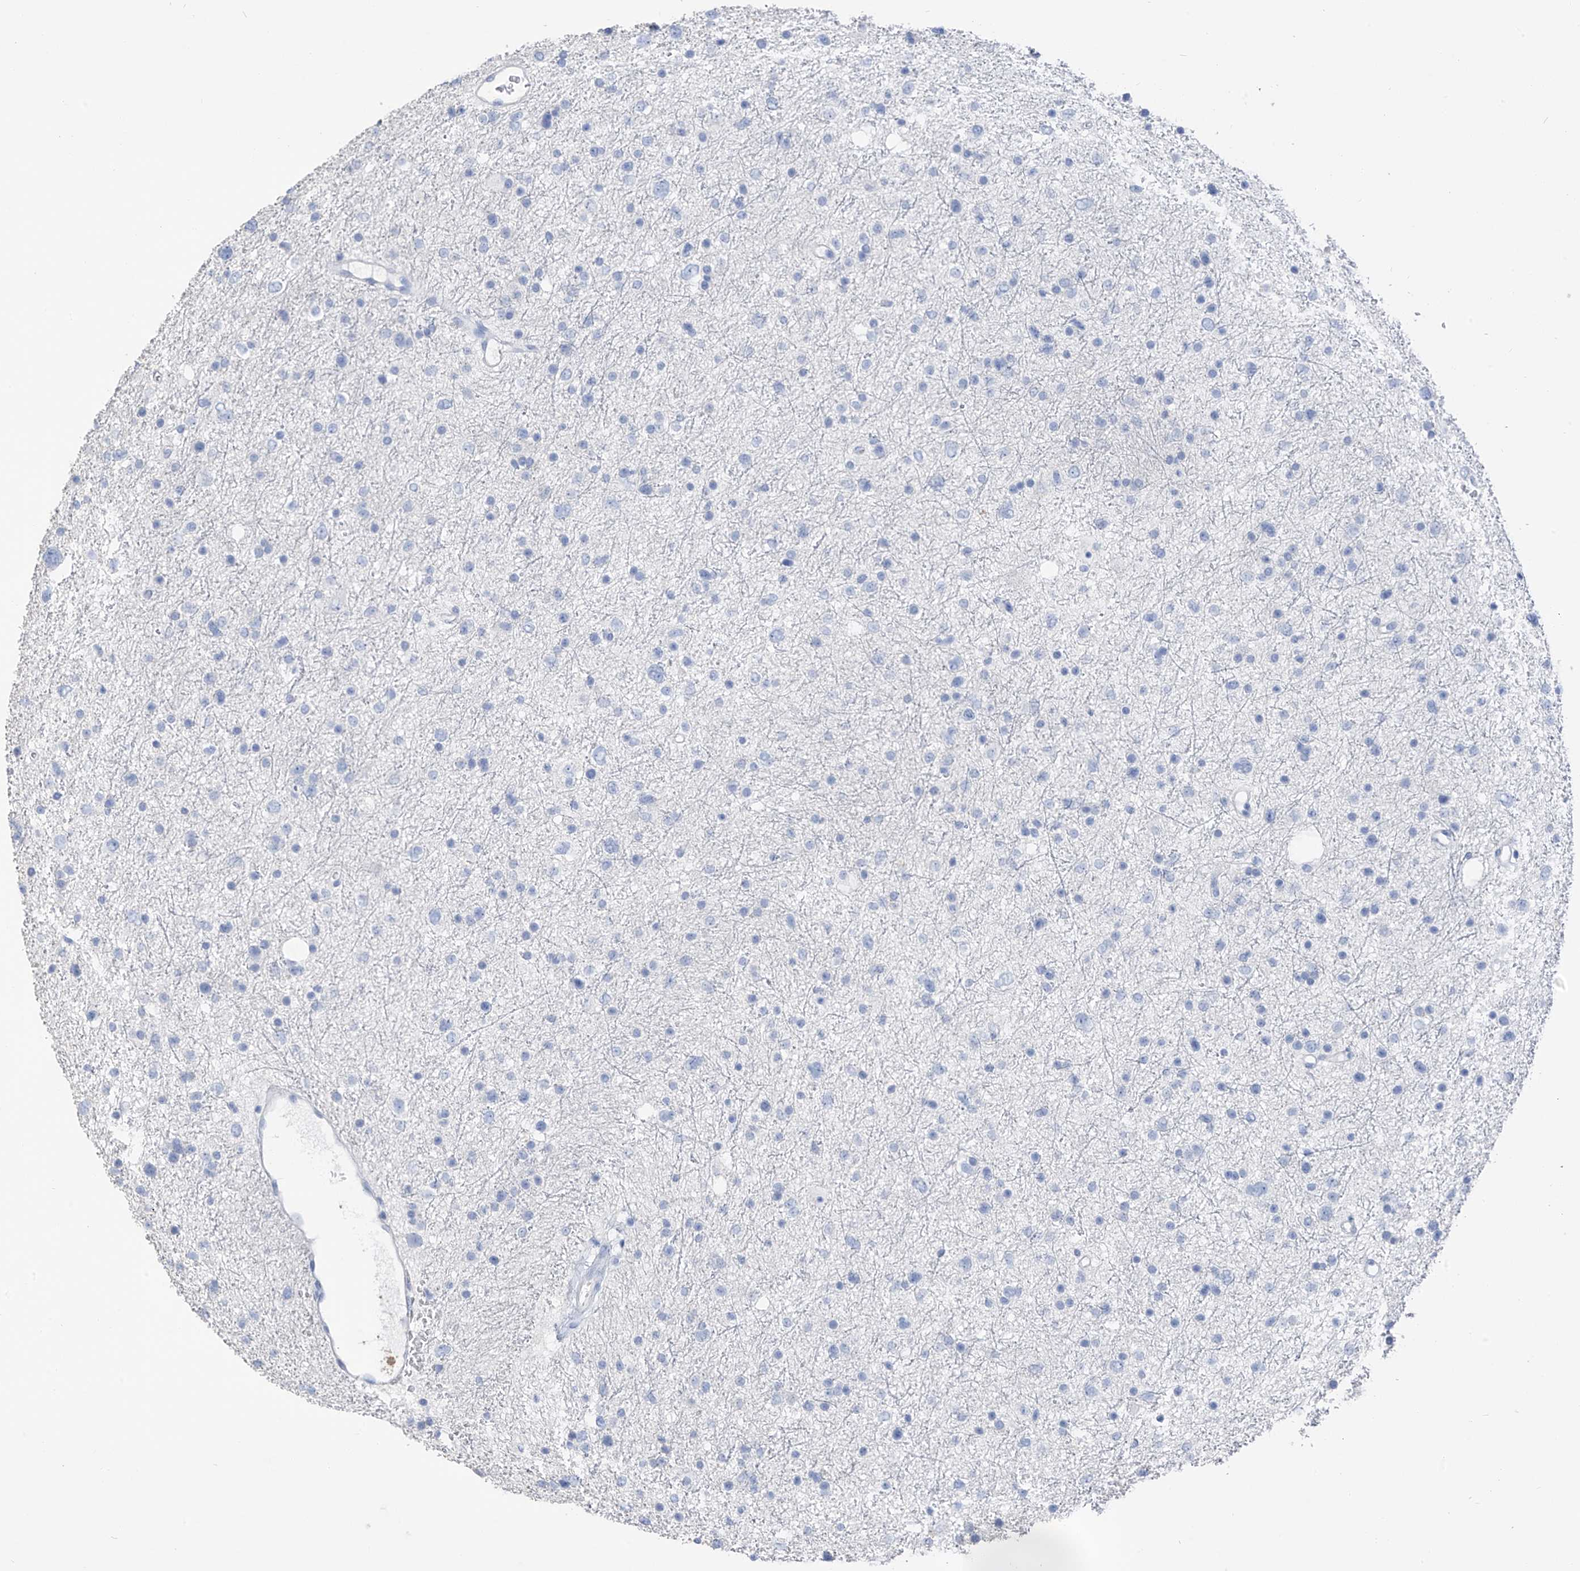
{"staining": {"intensity": "negative", "quantity": "none", "location": "none"}, "tissue": "glioma", "cell_type": "Tumor cells", "image_type": "cancer", "snomed": [{"axis": "morphology", "description": "Glioma, malignant, Low grade"}, {"axis": "topography", "description": "Brain"}], "caption": "This is an immunohistochemistry histopathology image of malignant low-grade glioma. There is no staining in tumor cells.", "gene": "PAFAH1B3", "patient": {"sex": "female", "age": 37}}